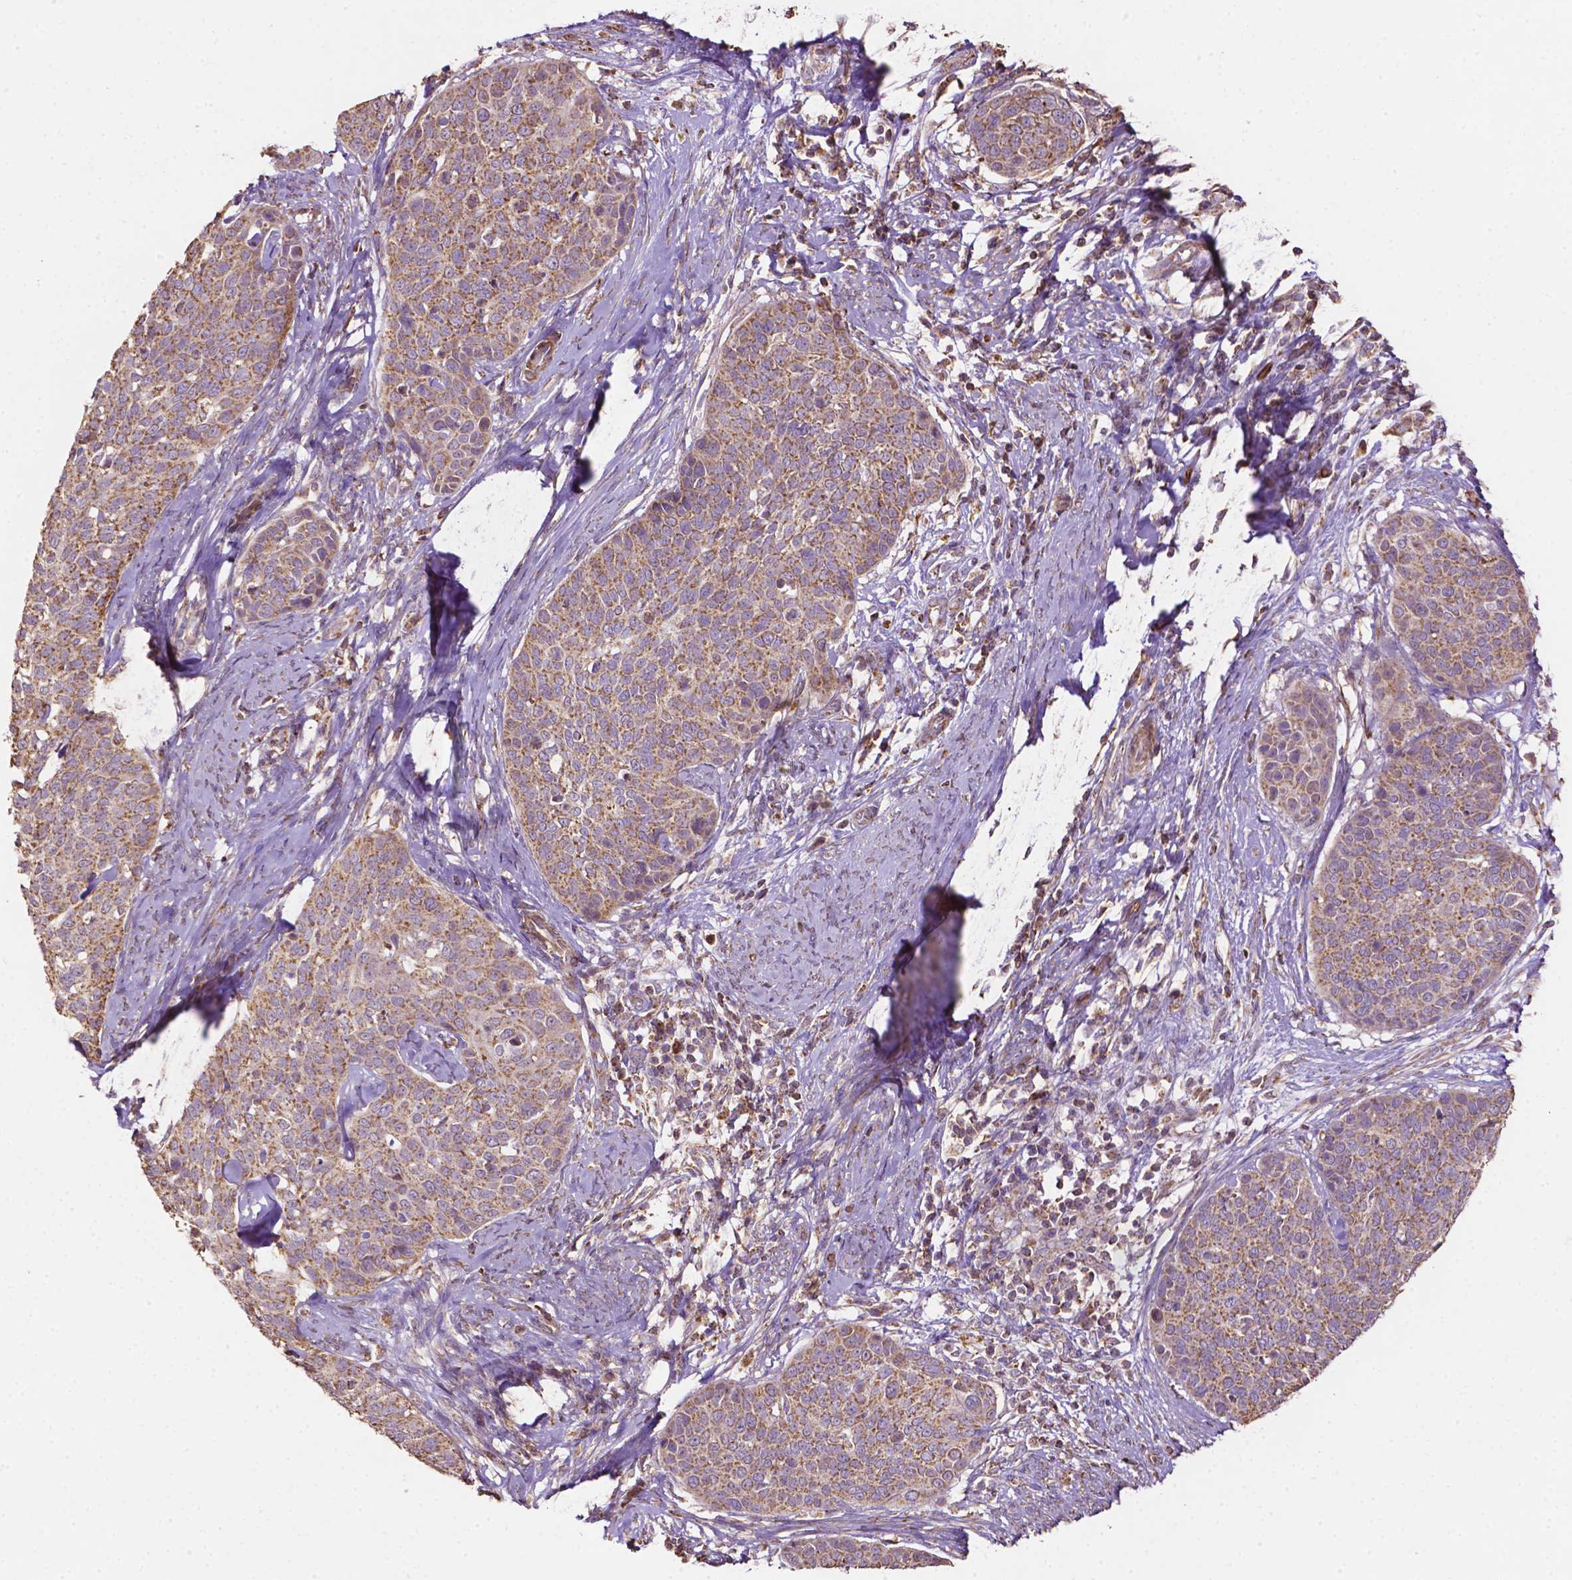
{"staining": {"intensity": "moderate", "quantity": ">75%", "location": "cytoplasmic/membranous"}, "tissue": "cervical cancer", "cell_type": "Tumor cells", "image_type": "cancer", "snomed": [{"axis": "morphology", "description": "Squamous cell carcinoma, NOS"}, {"axis": "topography", "description": "Cervix"}], "caption": "The immunohistochemical stain highlights moderate cytoplasmic/membranous positivity in tumor cells of squamous cell carcinoma (cervical) tissue.", "gene": "LRR1", "patient": {"sex": "female", "age": 69}}